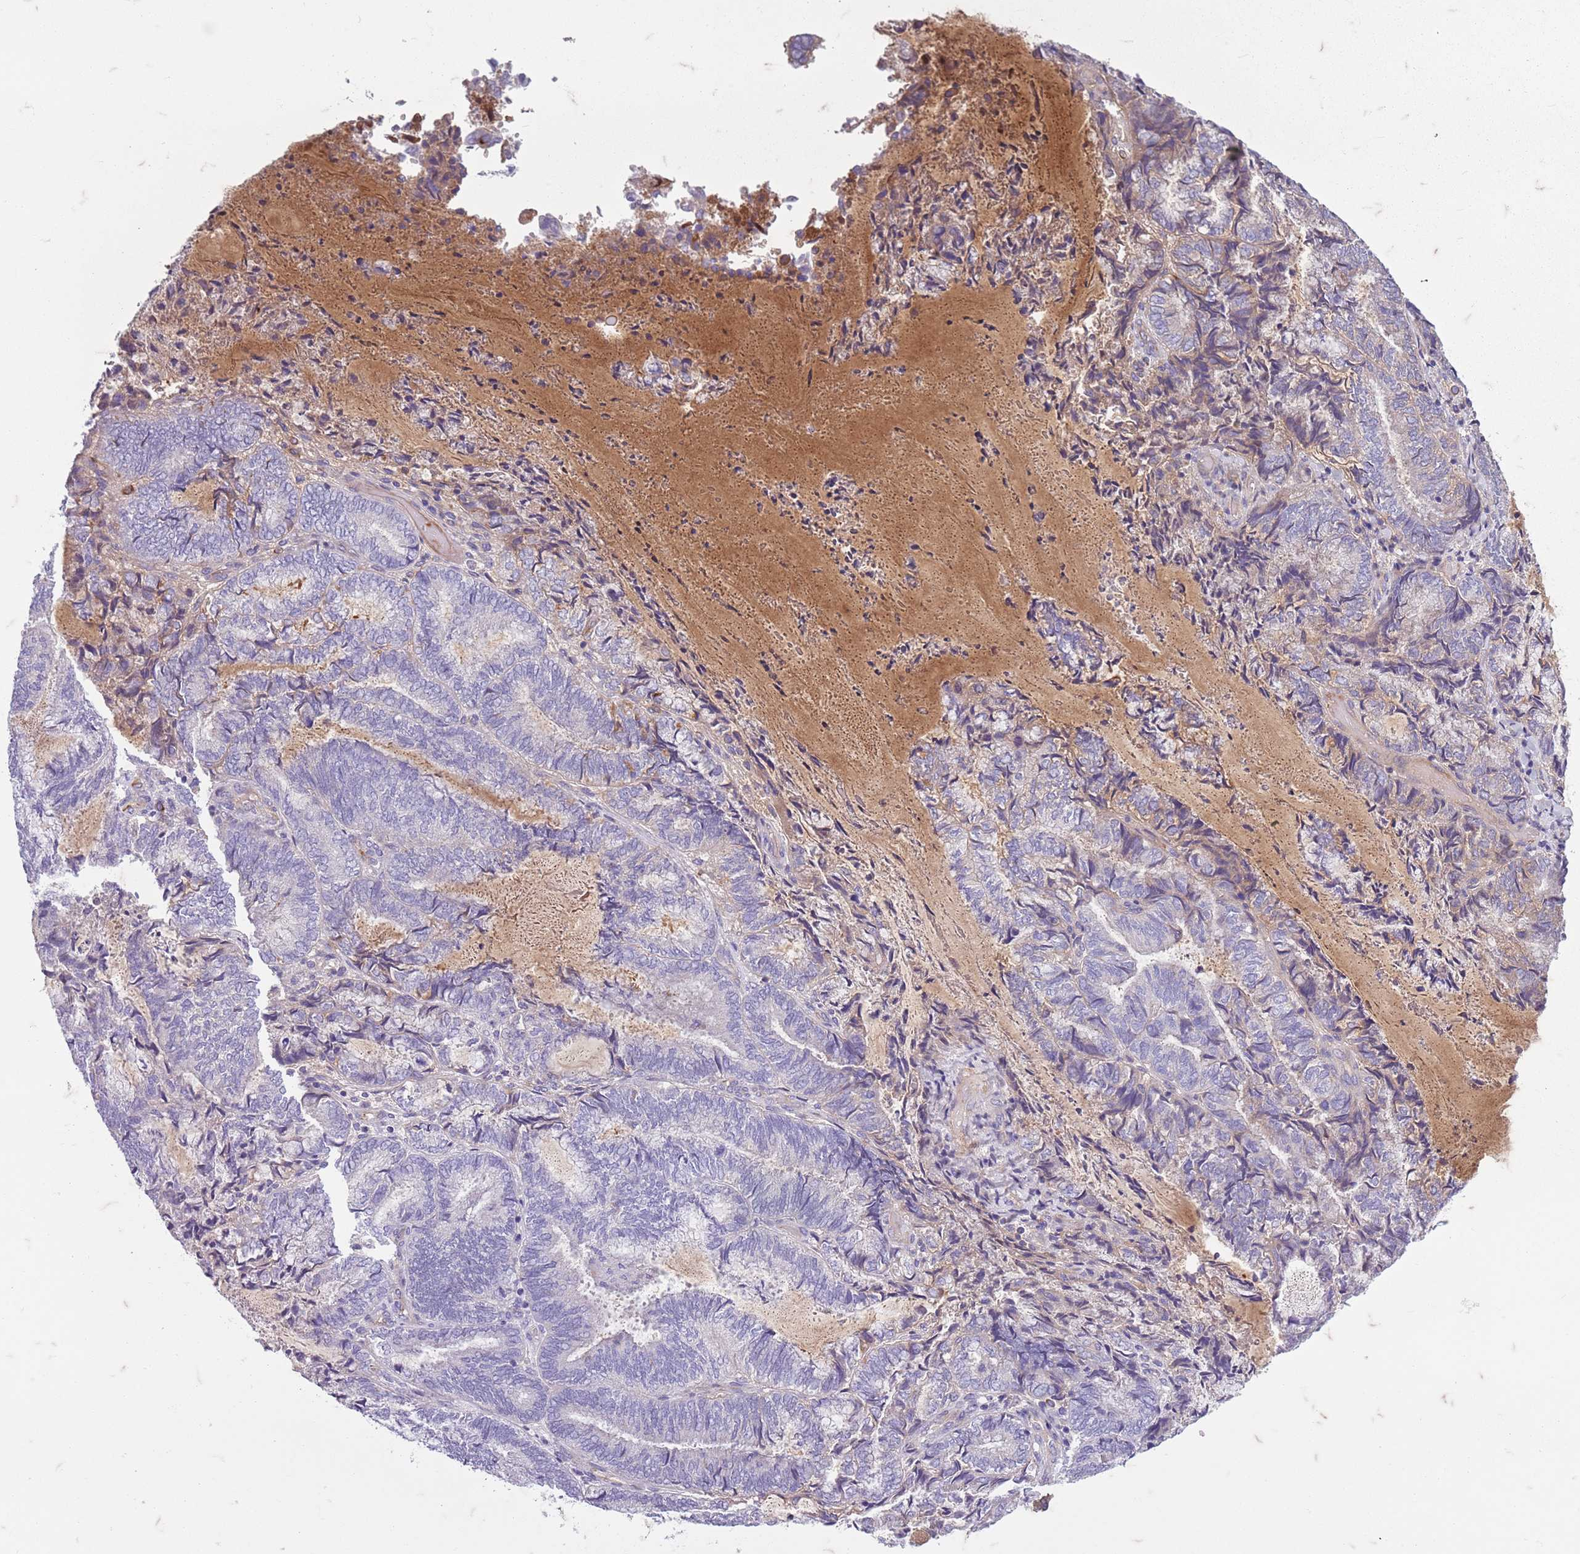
{"staining": {"intensity": "negative", "quantity": "none", "location": "none"}, "tissue": "endometrial cancer", "cell_type": "Tumor cells", "image_type": "cancer", "snomed": [{"axis": "morphology", "description": "Adenocarcinoma, NOS"}, {"axis": "topography", "description": "Endometrium"}], "caption": "Photomicrograph shows no significant protein staining in tumor cells of endometrial cancer (adenocarcinoma).", "gene": "TAS2R38", "patient": {"sex": "female", "age": 80}}